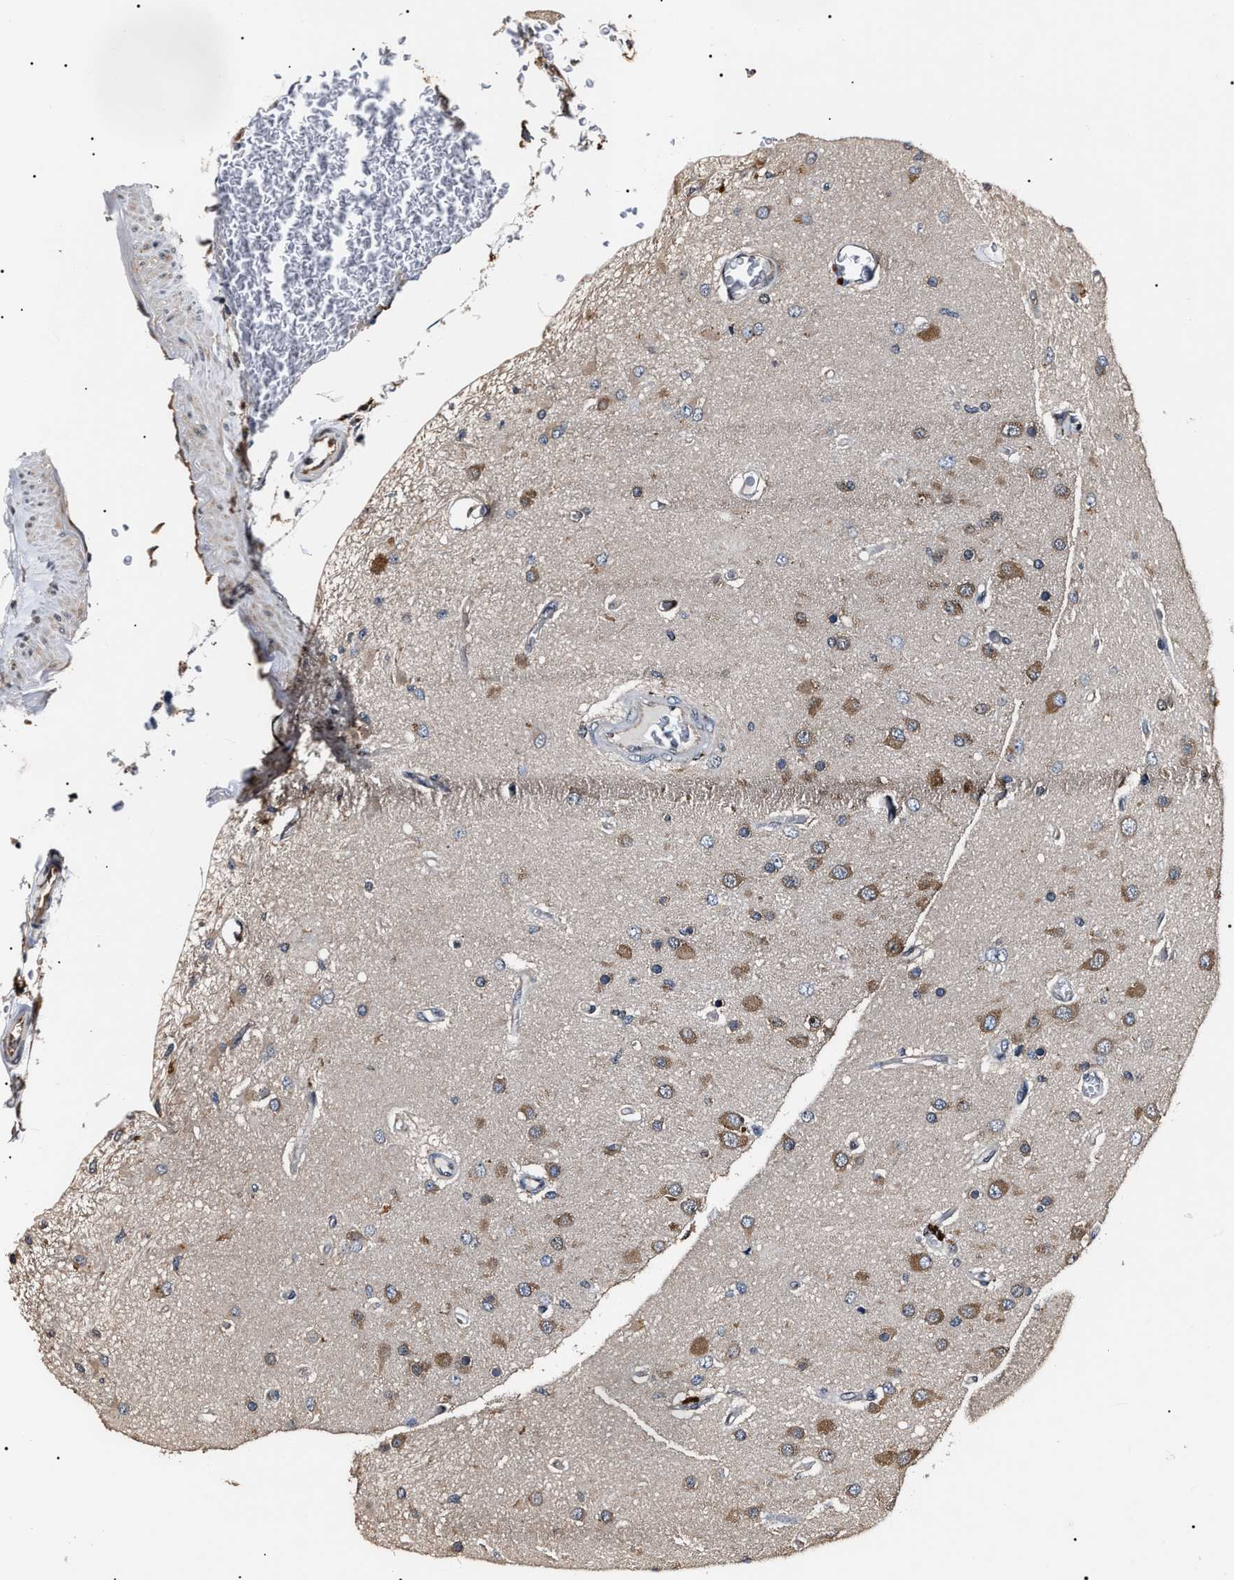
{"staining": {"intensity": "moderate", "quantity": ">75%", "location": "cytoplasmic/membranous"}, "tissue": "glioma", "cell_type": "Tumor cells", "image_type": "cancer", "snomed": [{"axis": "morphology", "description": "Normal tissue, NOS"}, {"axis": "morphology", "description": "Glioma, malignant, High grade"}, {"axis": "topography", "description": "Cerebral cortex"}], "caption": "Glioma was stained to show a protein in brown. There is medium levels of moderate cytoplasmic/membranous positivity in about >75% of tumor cells.", "gene": "CCT8", "patient": {"sex": "male", "age": 77}}